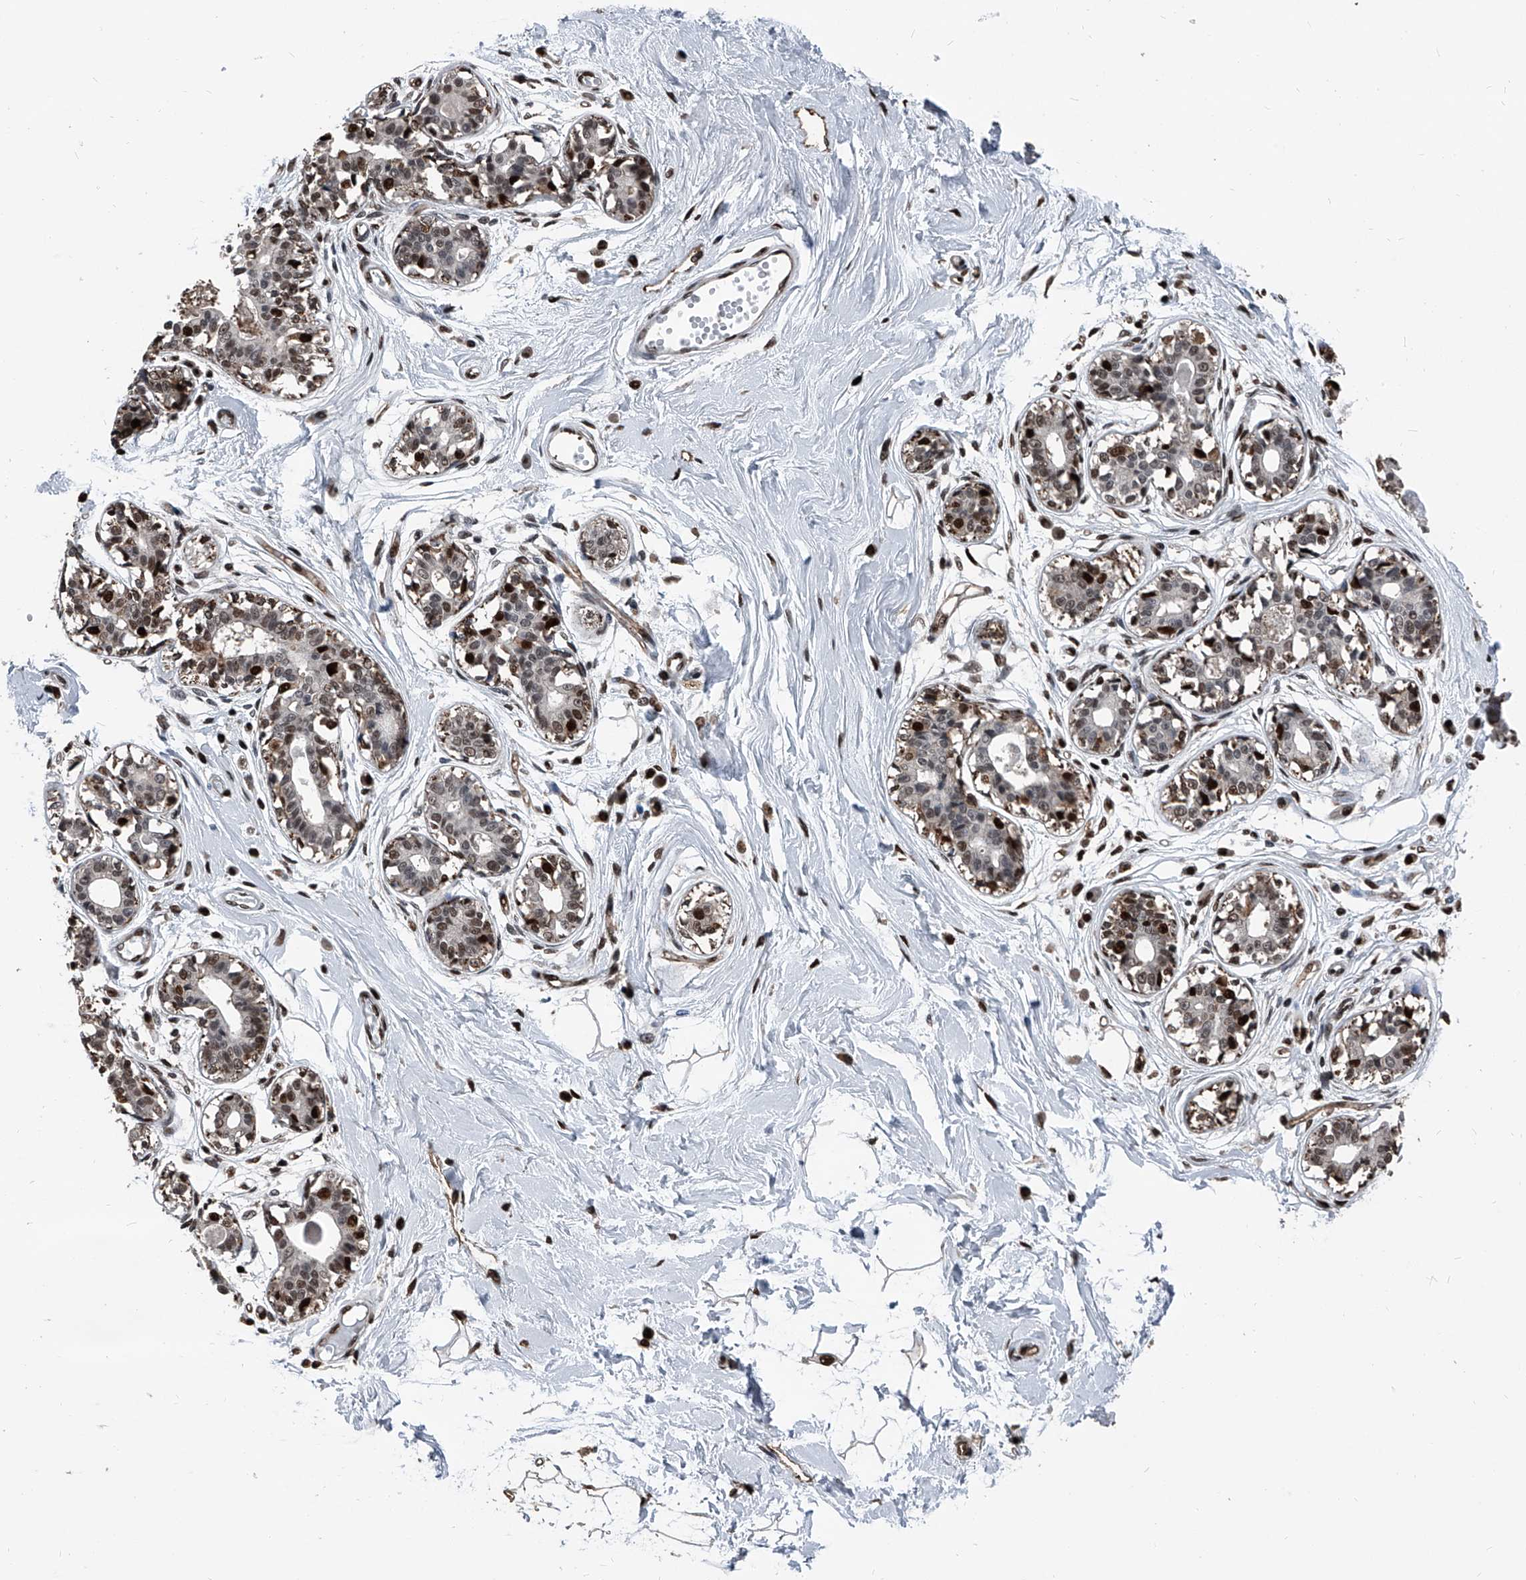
{"staining": {"intensity": "moderate", "quantity": ">75%", "location": "nuclear"}, "tissue": "breast", "cell_type": "Adipocytes", "image_type": "normal", "snomed": [{"axis": "morphology", "description": "Normal tissue, NOS"}, {"axis": "topography", "description": "Breast"}], "caption": "DAB immunohistochemical staining of normal human breast shows moderate nuclear protein expression in about >75% of adipocytes. The staining was performed using DAB to visualize the protein expression in brown, while the nuclei were stained in blue with hematoxylin (Magnification: 20x).", "gene": "FKBP5", "patient": {"sex": "female", "age": 45}}